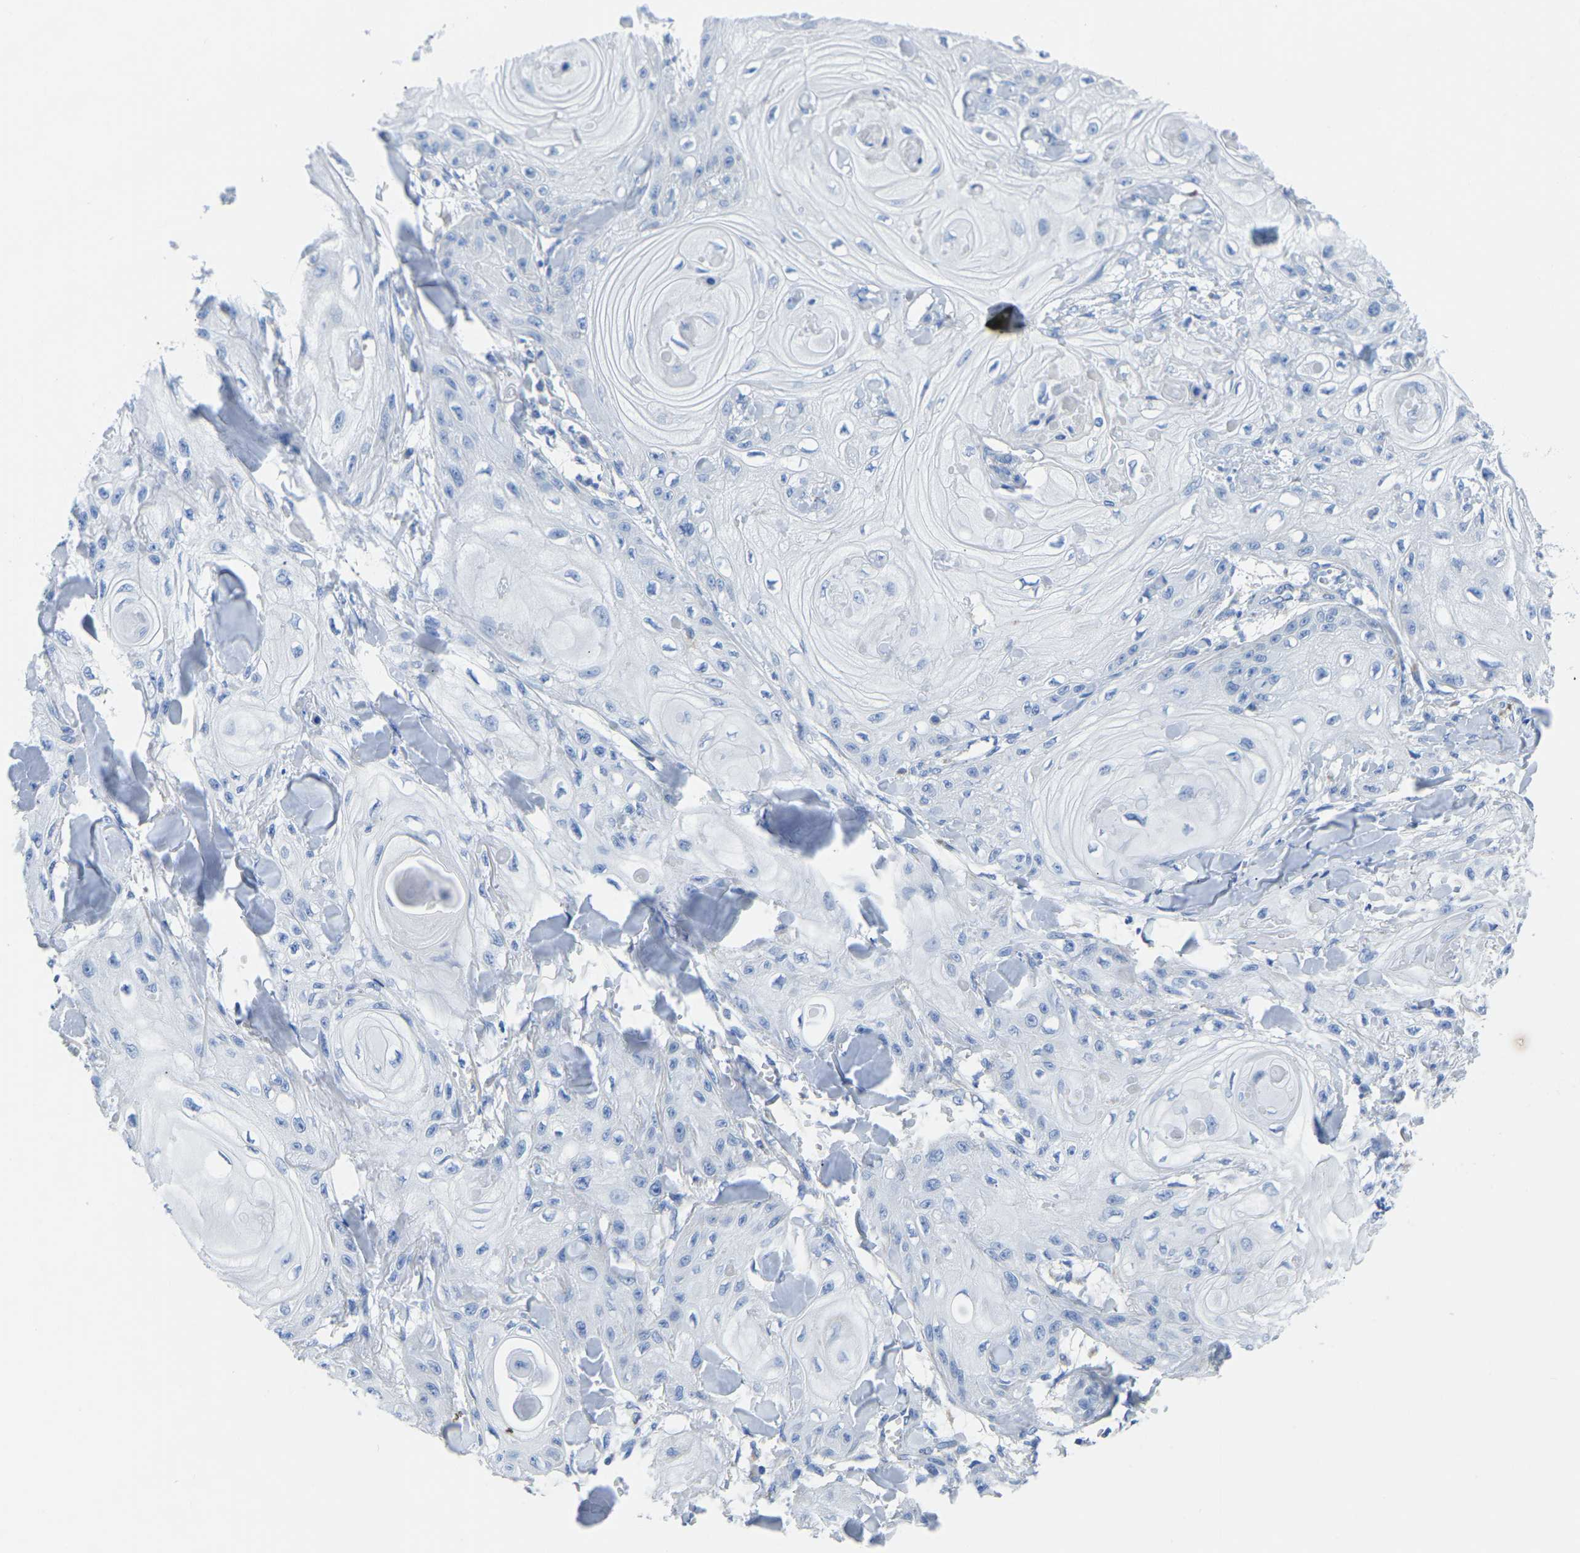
{"staining": {"intensity": "negative", "quantity": "none", "location": "none"}, "tissue": "skin cancer", "cell_type": "Tumor cells", "image_type": "cancer", "snomed": [{"axis": "morphology", "description": "Squamous cell carcinoma, NOS"}, {"axis": "topography", "description": "Skin"}], "caption": "Immunohistochemical staining of human skin cancer demonstrates no significant positivity in tumor cells. (Brightfield microscopy of DAB immunohistochemistry (IHC) at high magnification).", "gene": "ETFA", "patient": {"sex": "male", "age": 74}}